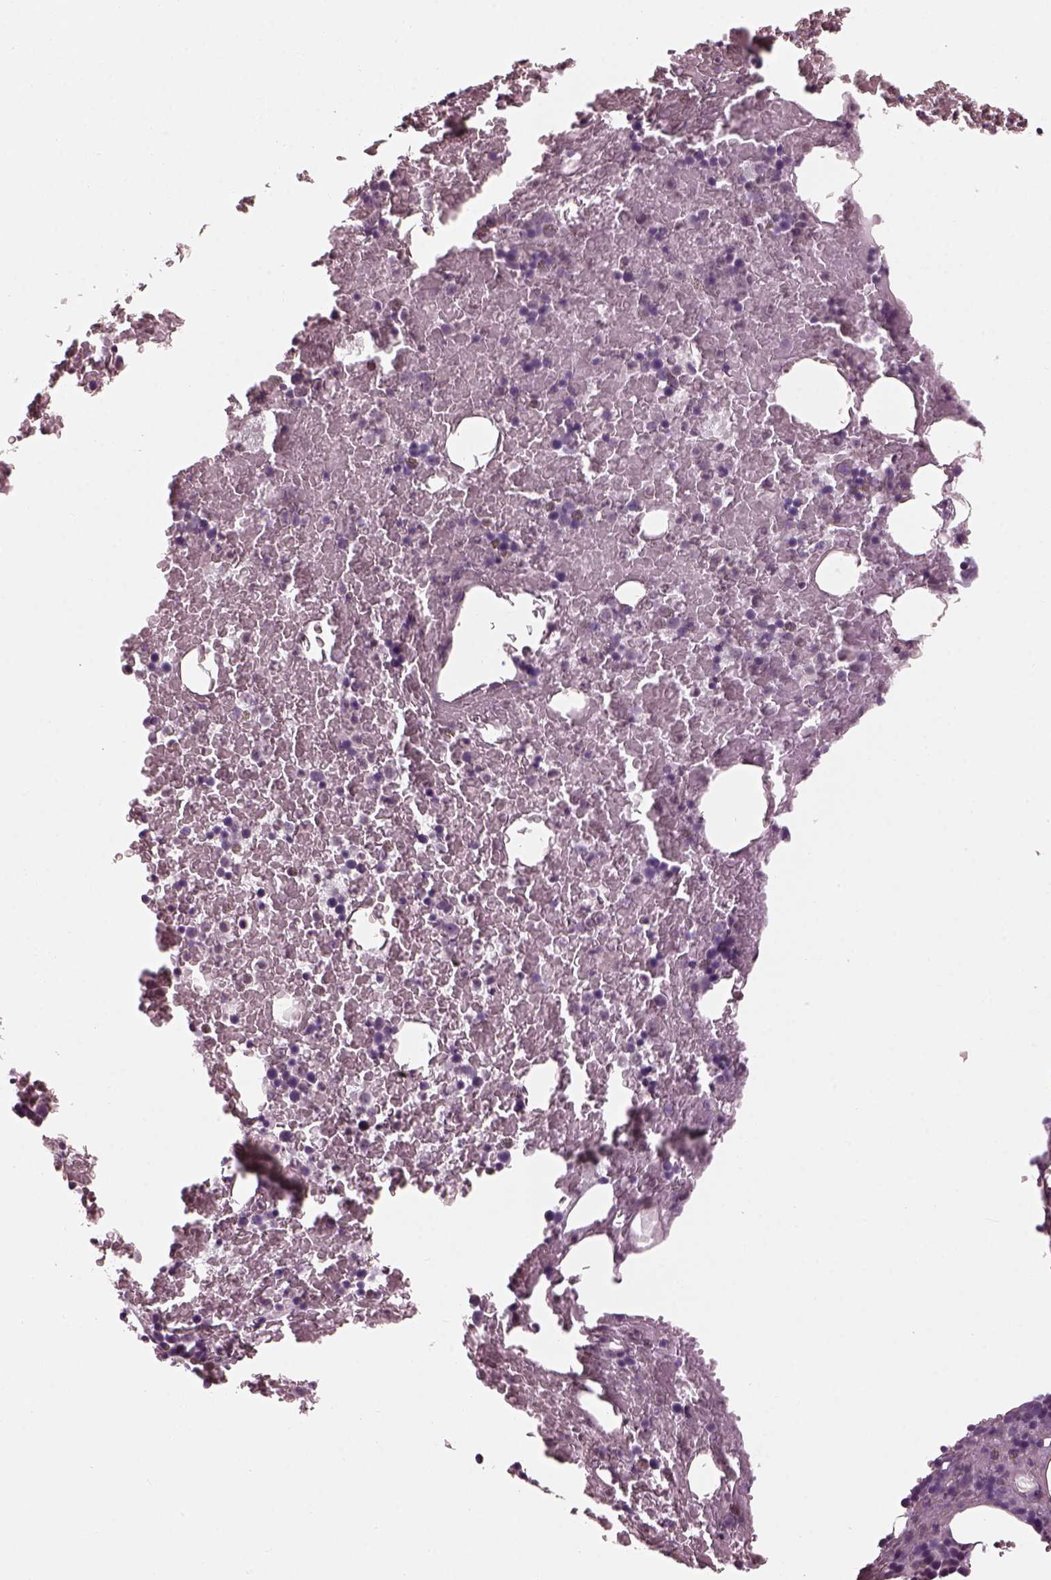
{"staining": {"intensity": "negative", "quantity": "none", "location": "none"}, "tissue": "bone marrow", "cell_type": "Hematopoietic cells", "image_type": "normal", "snomed": [{"axis": "morphology", "description": "Normal tissue, NOS"}, {"axis": "topography", "description": "Bone marrow"}], "caption": "The micrograph demonstrates no significant positivity in hematopoietic cells of bone marrow. The staining was performed using DAB to visualize the protein expression in brown, while the nuclei were stained in blue with hematoxylin (Magnification: 20x).", "gene": "TSKS", "patient": {"sex": "male", "age": 72}}